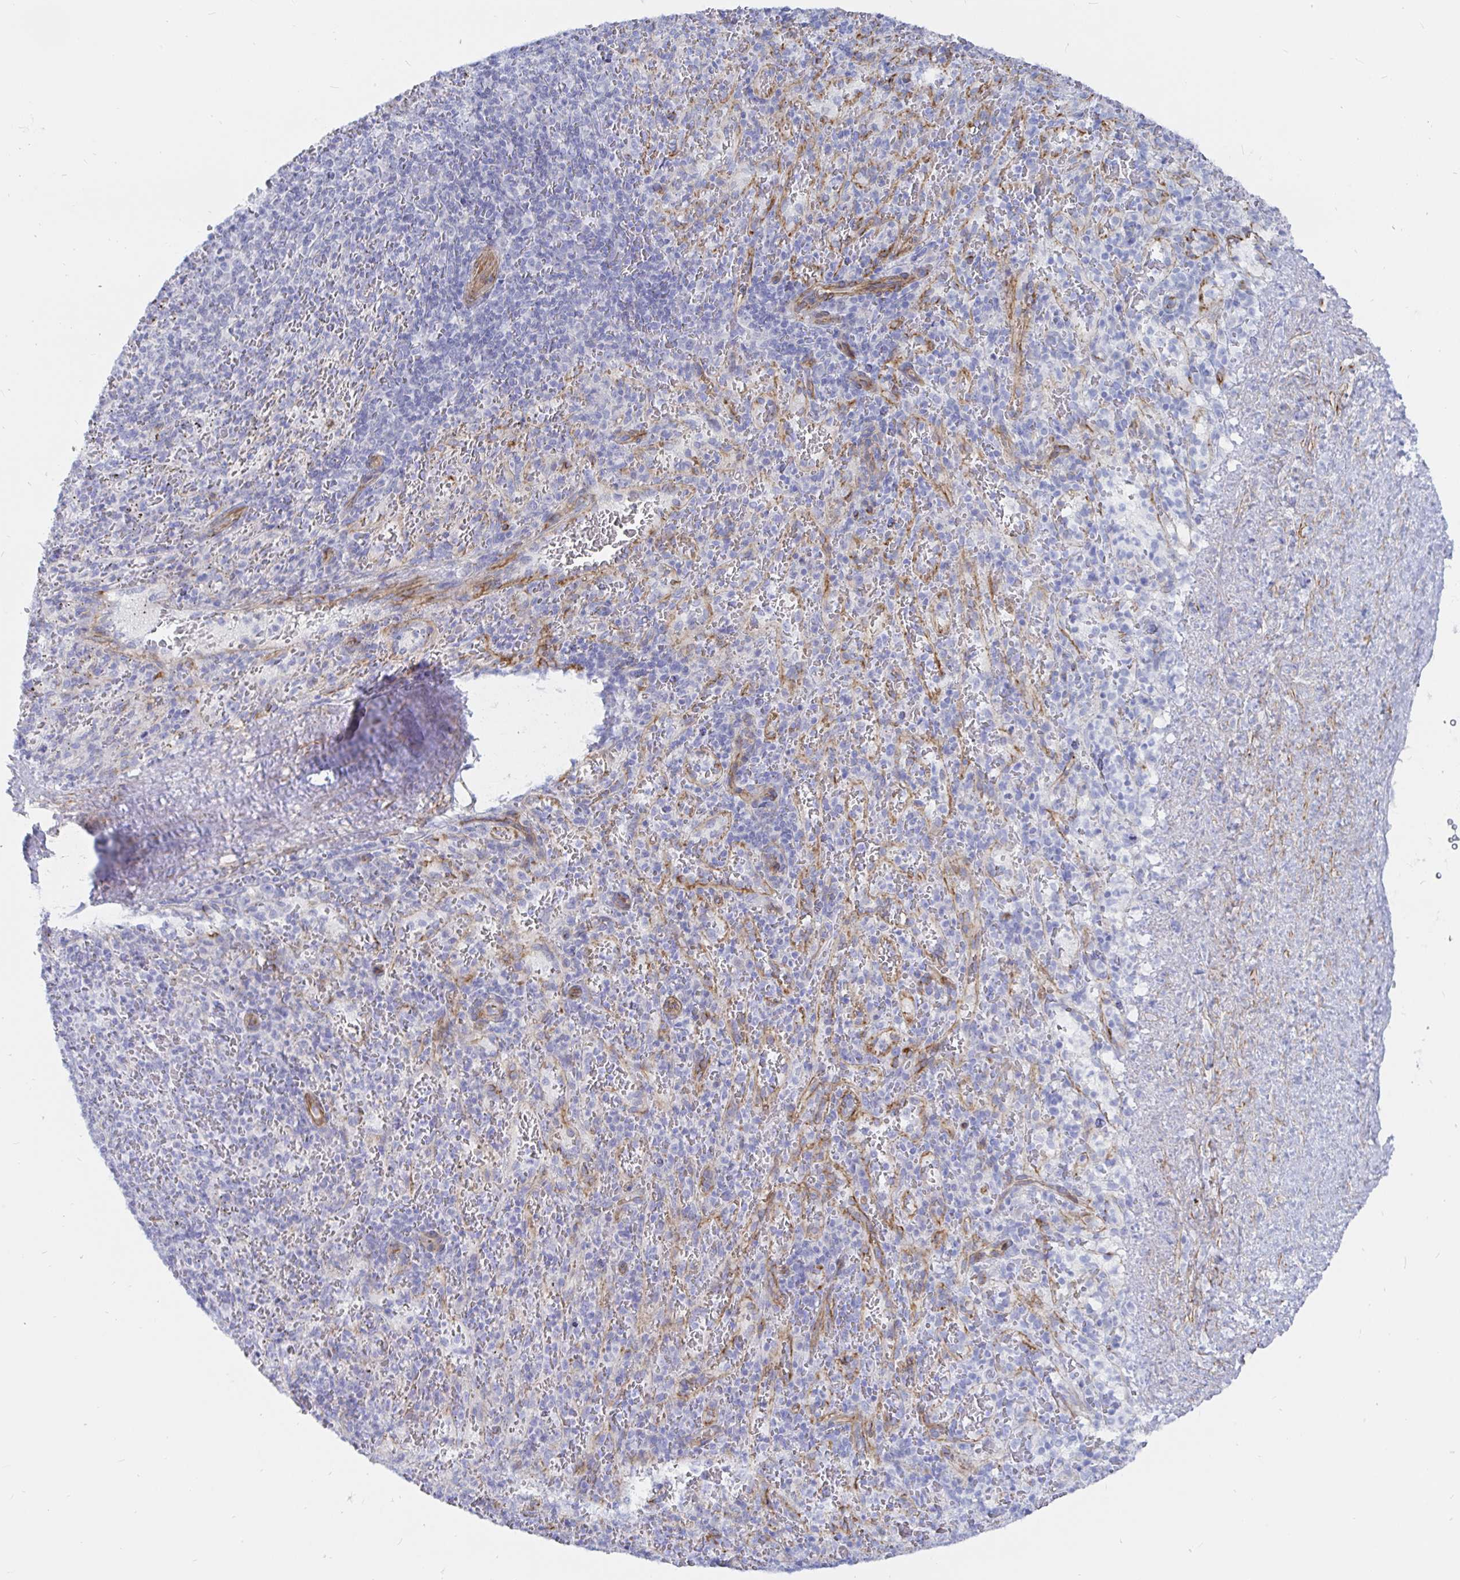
{"staining": {"intensity": "negative", "quantity": "none", "location": "none"}, "tissue": "spleen", "cell_type": "Cells in red pulp", "image_type": "normal", "snomed": [{"axis": "morphology", "description": "Normal tissue, NOS"}, {"axis": "topography", "description": "Spleen"}], "caption": "Immunohistochemistry image of normal human spleen stained for a protein (brown), which displays no staining in cells in red pulp. Nuclei are stained in blue.", "gene": "COX16", "patient": {"sex": "male", "age": 57}}